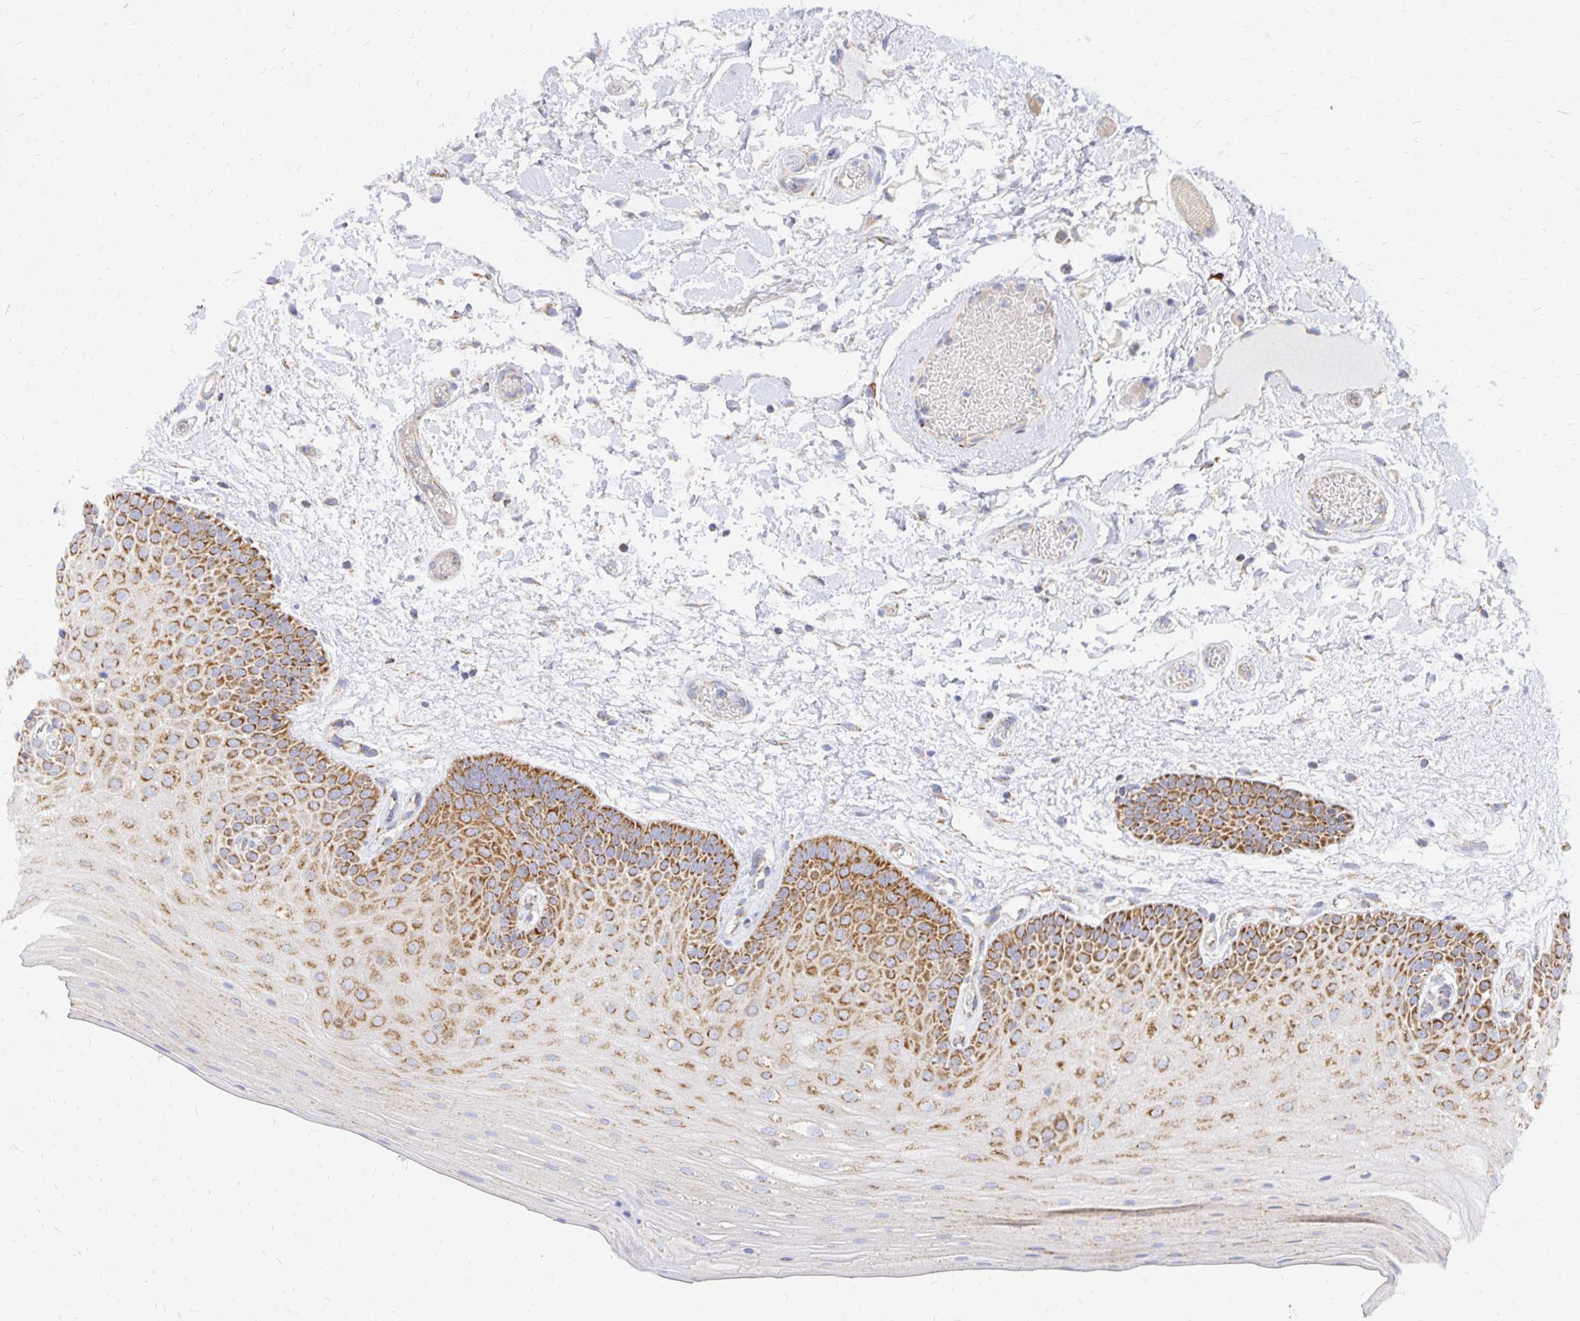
{"staining": {"intensity": "moderate", "quantity": ">75%", "location": "cytoplasmic/membranous"}, "tissue": "oral mucosa", "cell_type": "Squamous epithelial cells", "image_type": "normal", "snomed": [{"axis": "morphology", "description": "Normal tissue, NOS"}, {"axis": "morphology", "description": "Squamous cell carcinoma, NOS"}, {"axis": "topography", "description": "Oral tissue"}, {"axis": "topography", "description": "Tounge, NOS"}, {"axis": "topography", "description": "Head-Neck"}], "caption": "A medium amount of moderate cytoplasmic/membranous expression is seen in about >75% of squamous epithelial cells in normal oral mucosa.", "gene": "STOML2", "patient": {"sex": "male", "age": 62}}